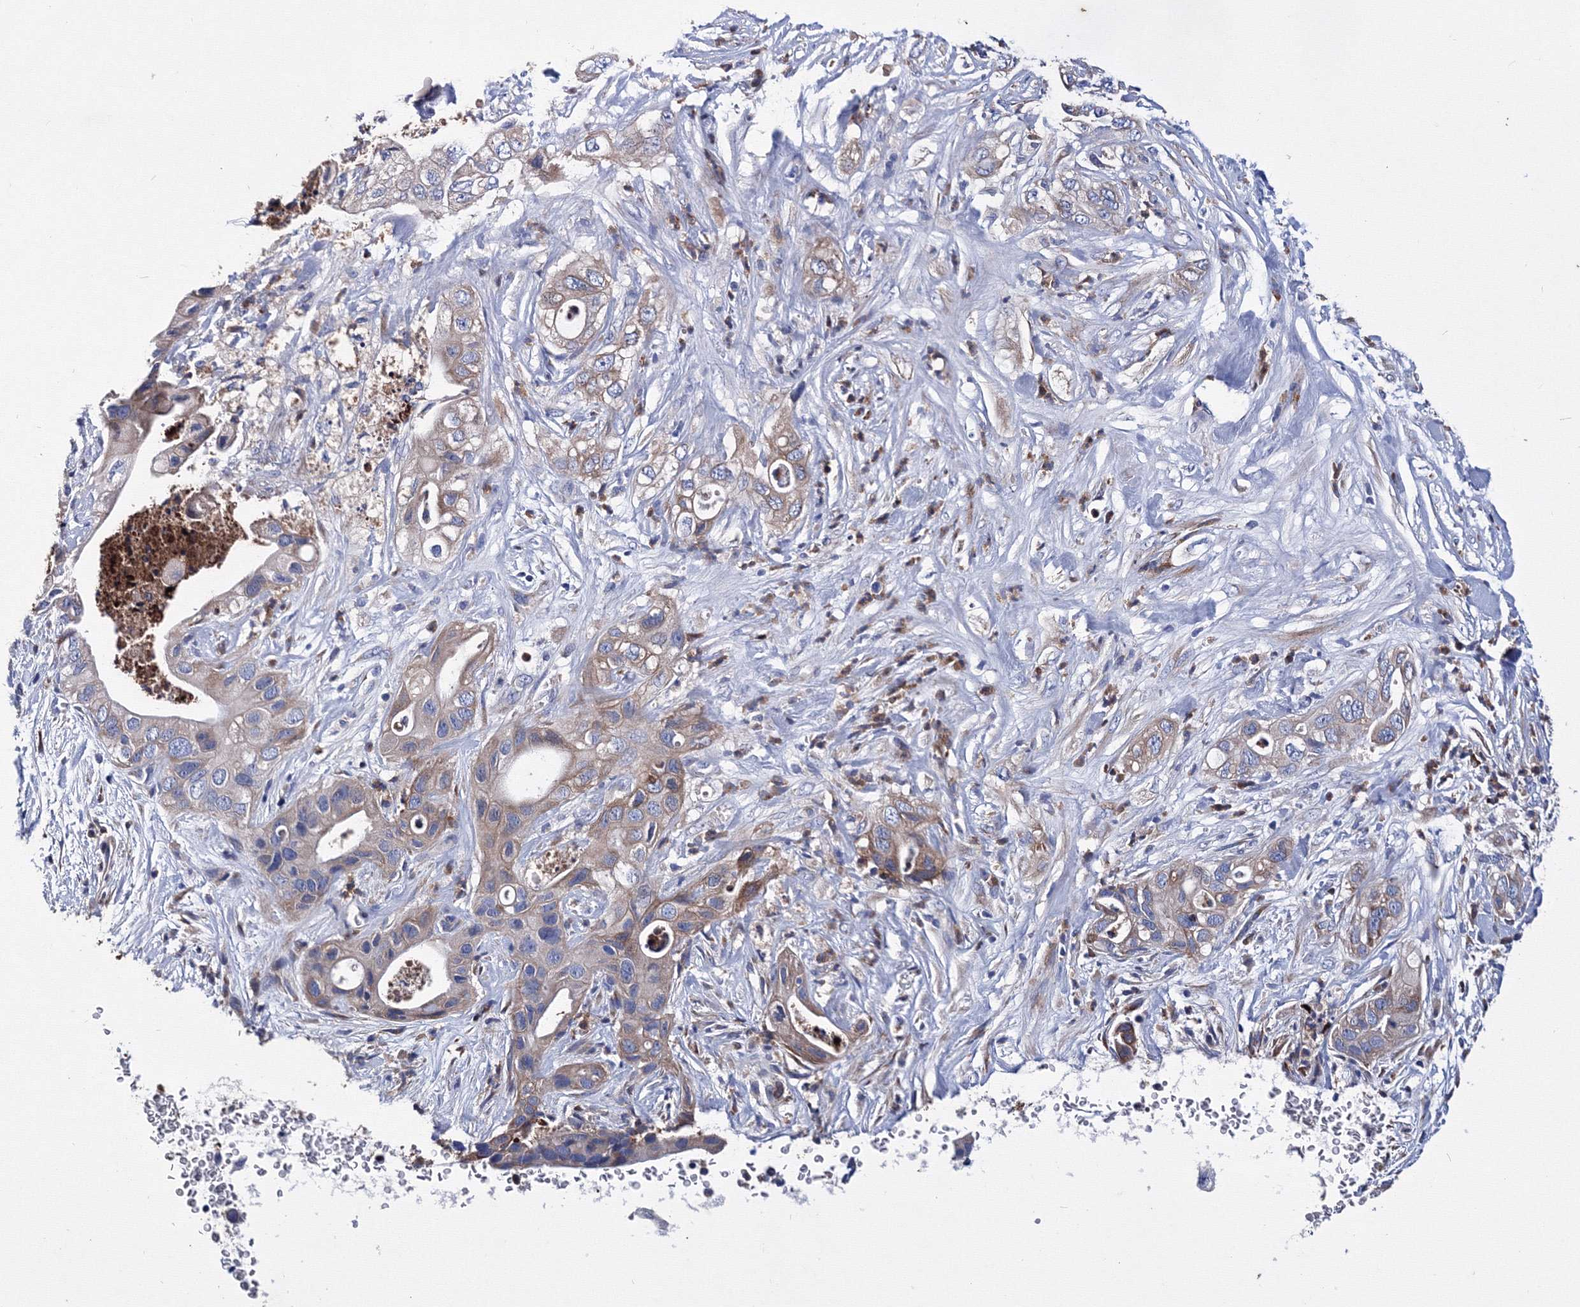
{"staining": {"intensity": "moderate", "quantity": "25%-75%", "location": "cytoplasmic/membranous"}, "tissue": "pancreatic cancer", "cell_type": "Tumor cells", "image_type": "cancer", "snomed": [{"axis": "morphology", "description": "Adenocarcinoma, NOS"}, {"axis": "topography", "description": "Pancreas"}], "caption": "Immunohistochemistry (IHC) staining of pancreatic adenocarcinoma, which demonstrates medium levels of moderate cytoplasmic/membranous staining in about 25%-75% of tumor cells indicating moderate cytoplasmic/membranous protein staining. The staining was performed using DAB (brown) for protein detection and nuclei were counterstained in hematoxylin (blue).", "gene": "TRPM2", "patient": {"sex": "female", "age": 78}}